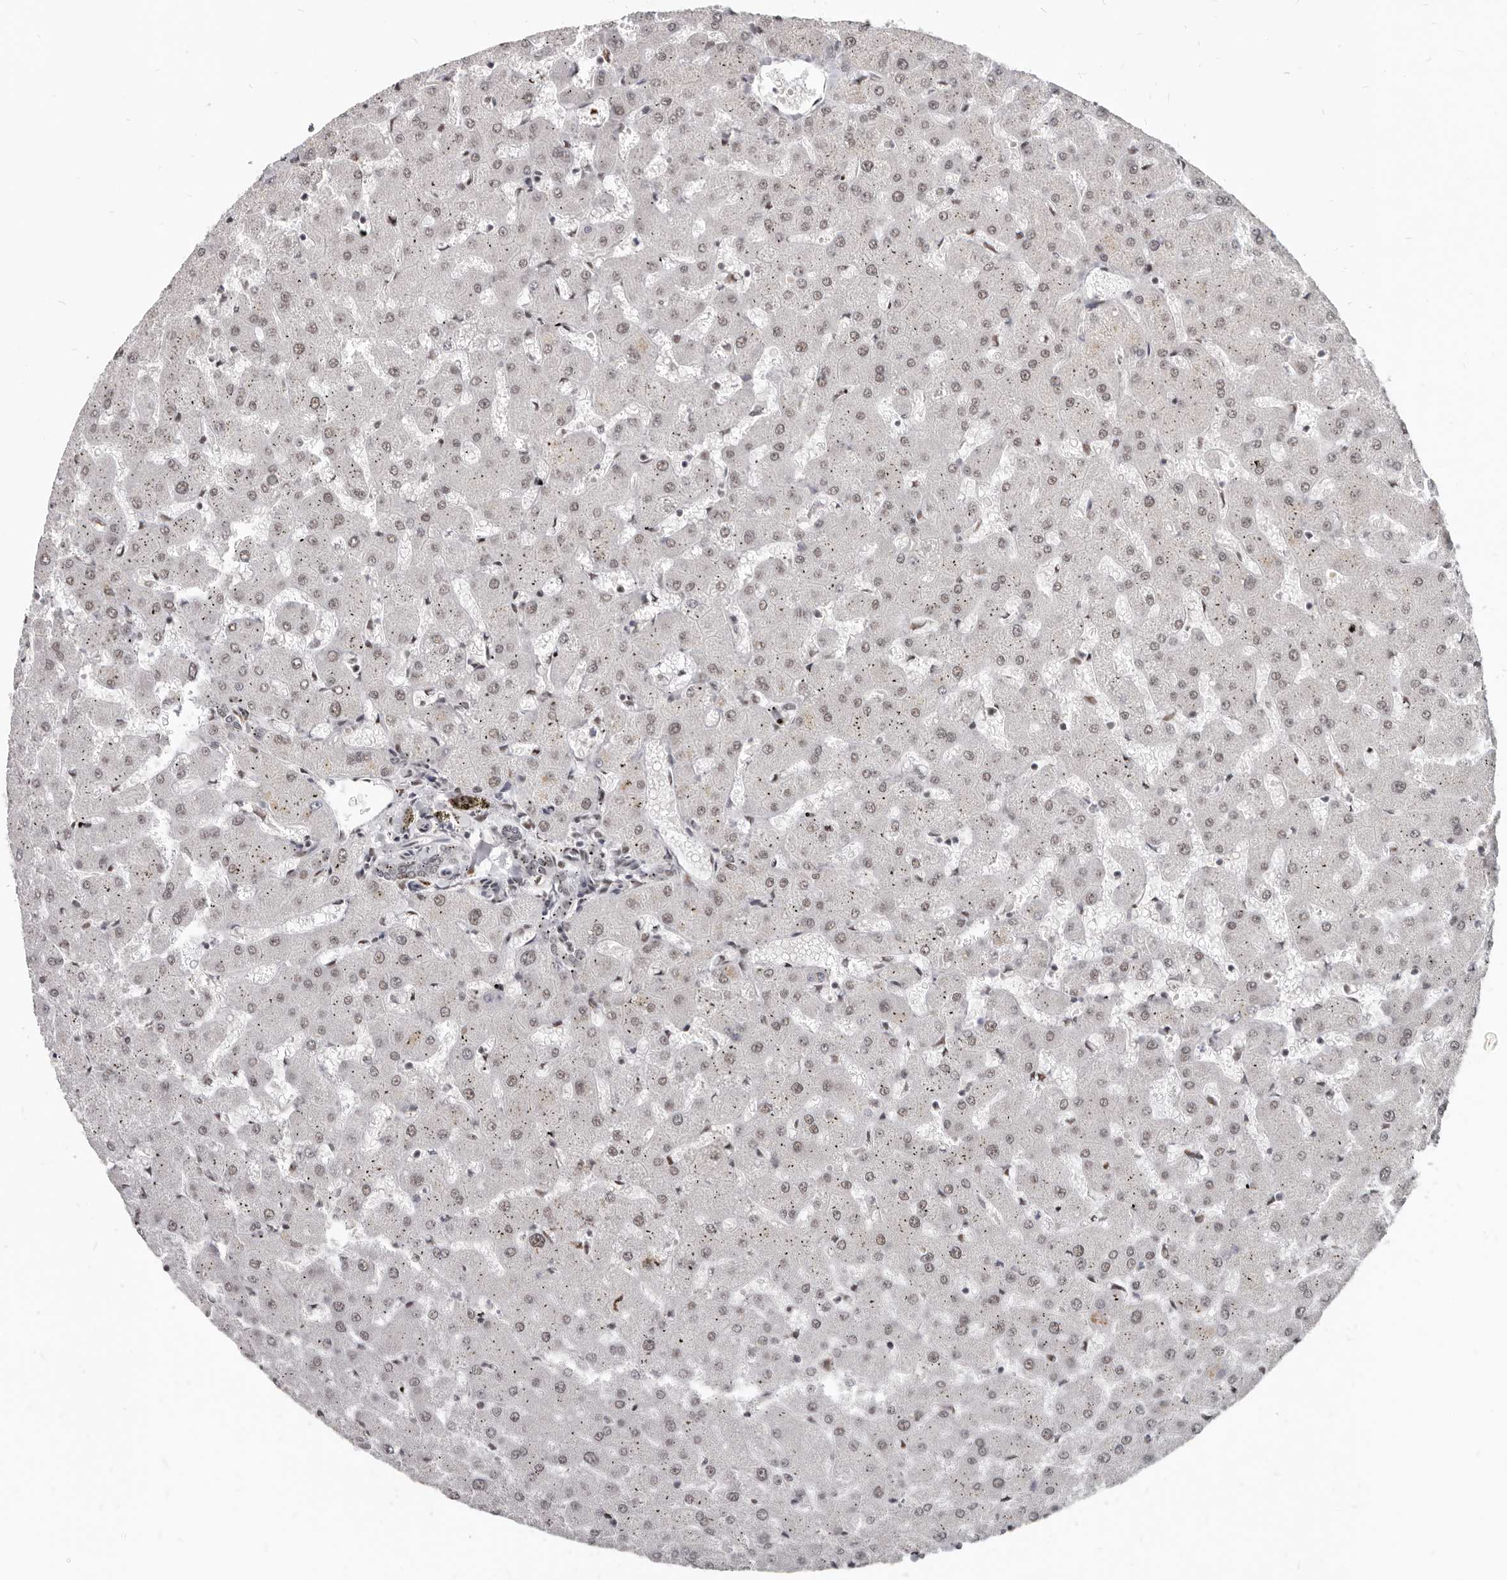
{"staining": {"intensity": "weak", "quantity": "<25%", "location": "nuclear"}, "tissue": "liver", "cell_type": "Cholangiocytes", "image_type": "normal", "snomed": [{"axis": "morphology", "description": "Normal tissue, NOS"}, {"axis": "topography", "description": "Liver"}], "caption": "Immunohistochemical staining of normal liver displays no significant positivity in cholangiocytes.", "gene": "ATF5", "patient": {"sex": "female", "age": 63}}